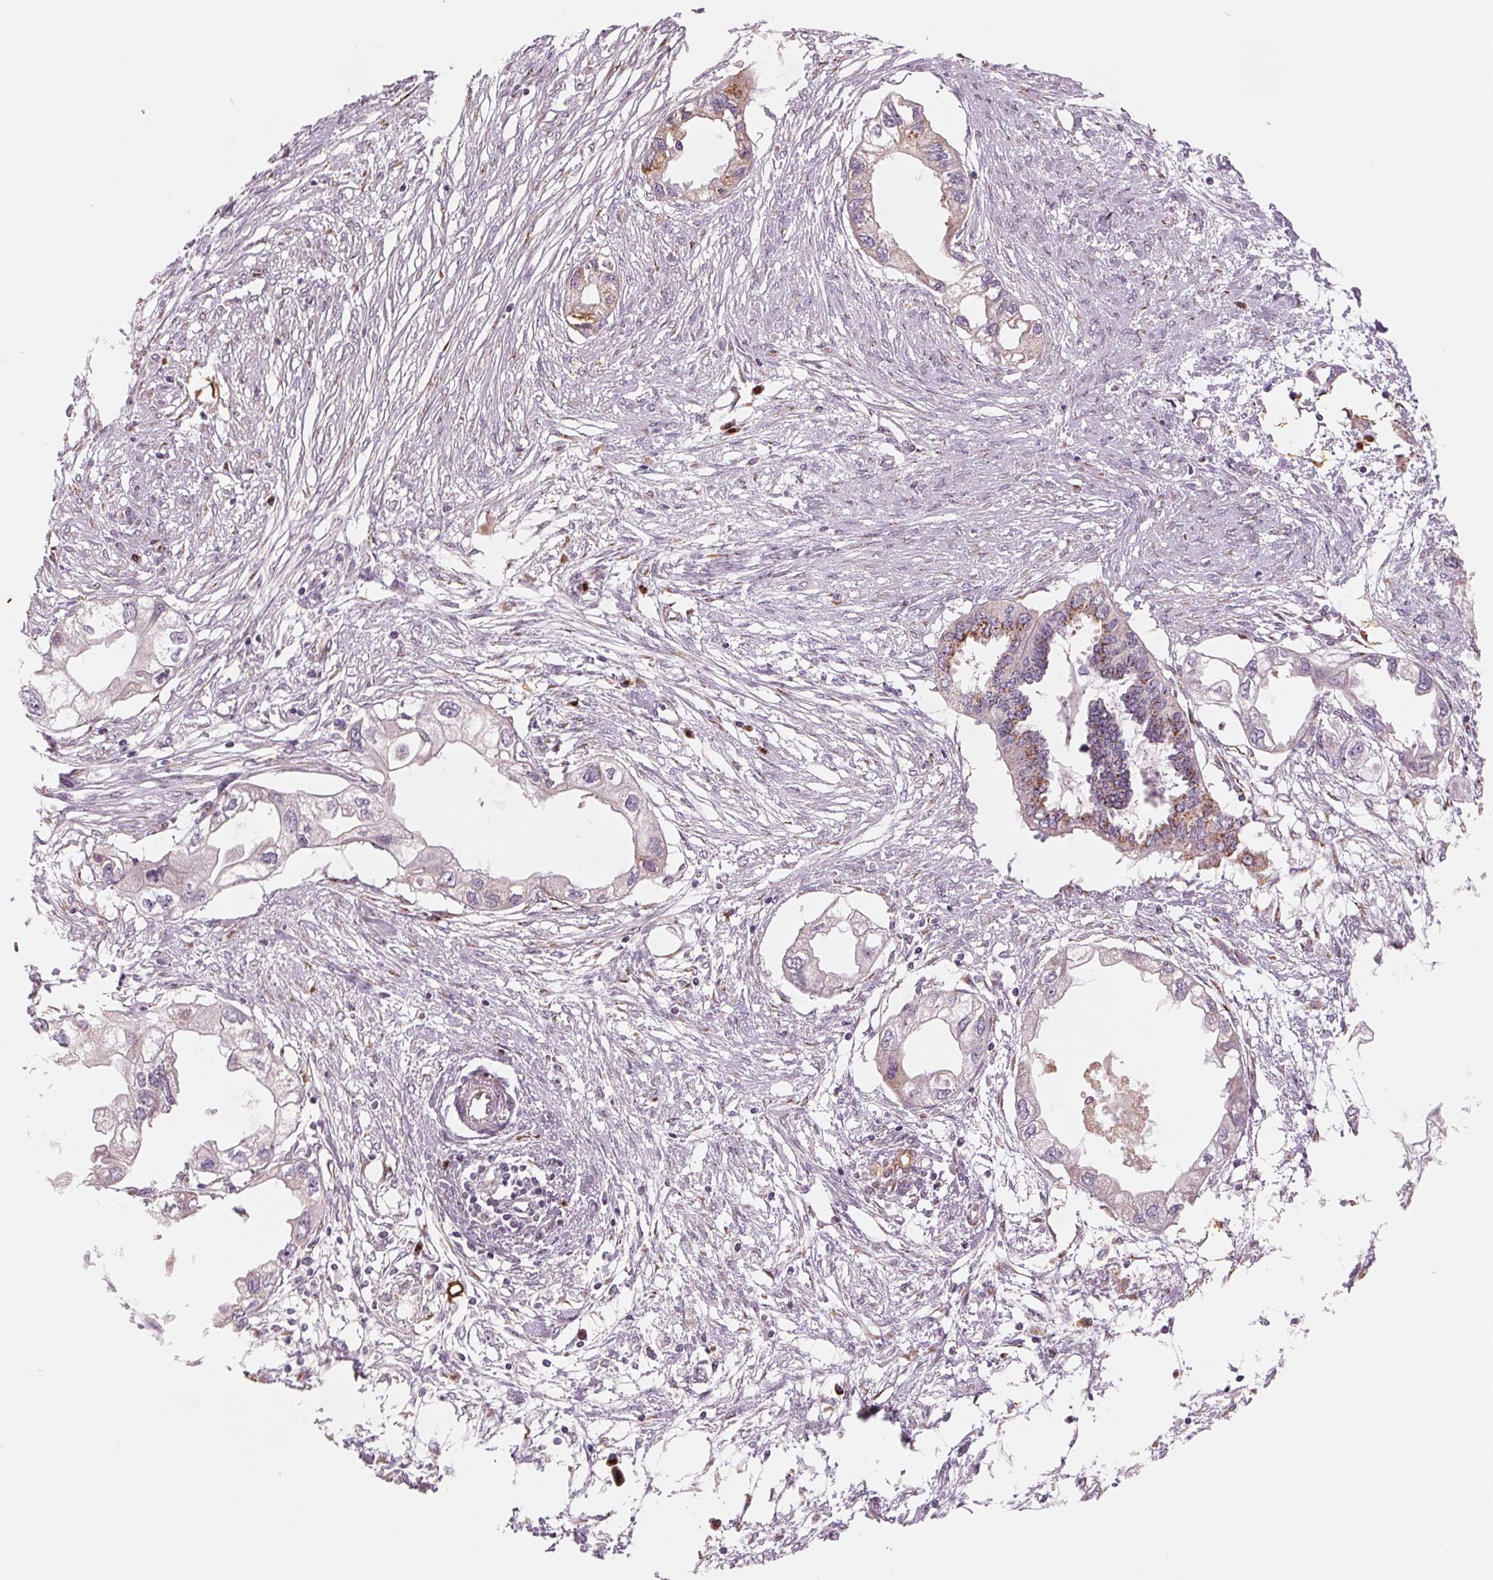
{"staining": {"intensity": "moderate", "quantity": "<25%", "location": "cytoplasmic/membranous"}, "tissue": "endometrial cancer", "cell_type": "Tumor cells", "image_type": "cancer", "snomed": [{"axis": "morphology", "description": "Adenocarcinoma, NOS"}, {"axis": "morphology", "description": "Adenocarcinoma, metastatic, NOS"}, {"axis": "topography", "description": "Adipose tissue"}, {"axis": "topography", "description": "Endometrium"}], "caption": "A micrograph of human endometrial cancer stained for a protein exhibits moderate cytoplasmic/membranous brown staining in tumor cells.", "gene": "IL9R", "patient": {"sex": "female", "age": 67}}